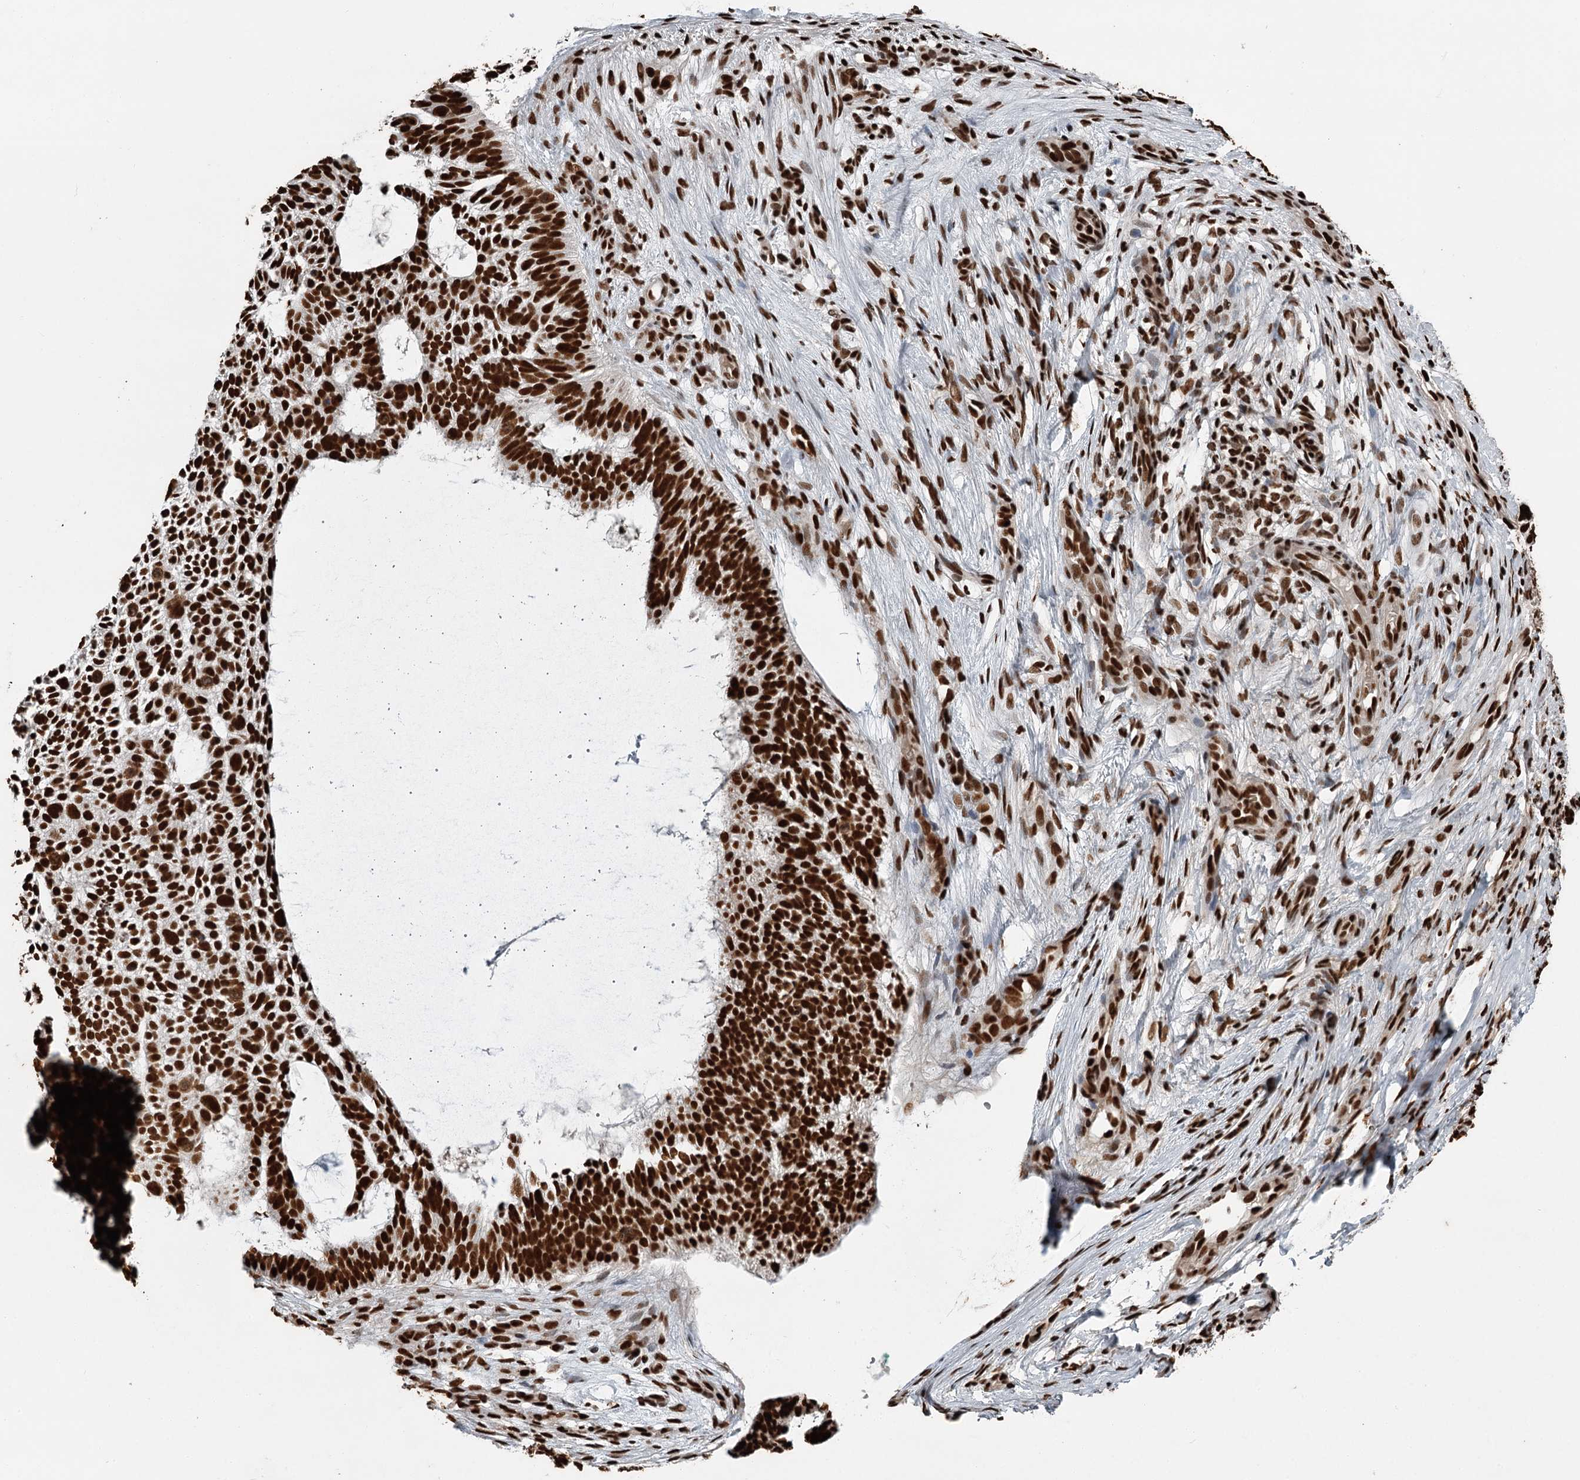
{"staining": {"intensity": "strong", "quantity": ">75%", "location": "nuclear"}, "tissue": "skin cancer", "cell_type": "Tumor cells", "image_type": "cancer", "snomed": [{"axis": "morphology", "description": "Basal cell carcinoma"}, {"axis": "topography", "description": "Skin"}], "caption": "A brown stain labels strong nuclear expression of a protein in human basal cell carcinoma (skin) tumor cells.", "gene": "RBBP7", "patient": {"sex": "male", "age": 88}}